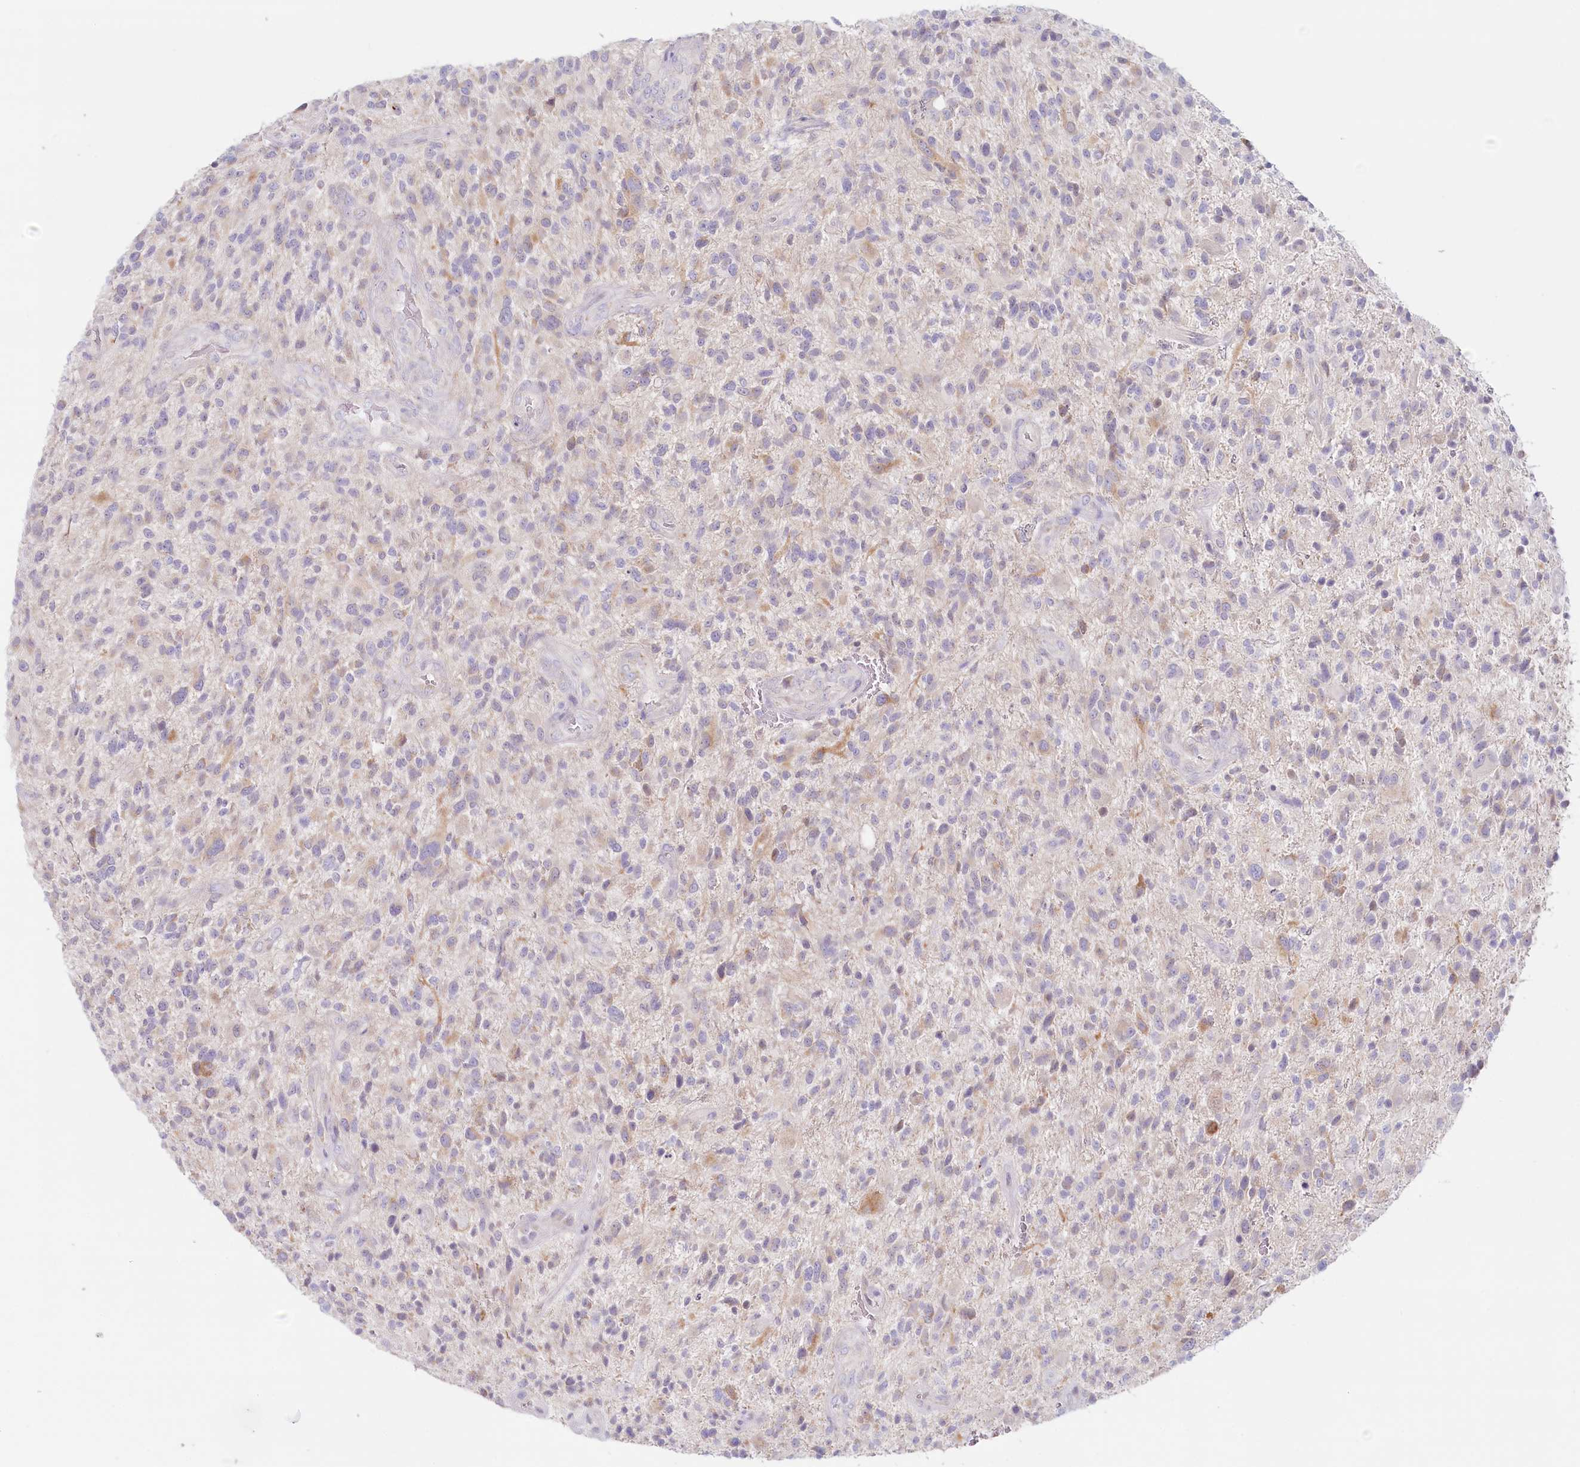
{"staining": {"intensity": "negative", "quantity": "none", "location": "none"}, "tissue": "glioma", "cell_type": "Tumor cells", "image_type": "cancer", "snomed": [{"axis": "morphology", "description": "Glioma, malignant, High grade"}, {"axis": "topography", "description": "Brain"}], "caption": "There is no significant positivity in tumor cells of malignant high-grade glioma.", "gene": "PSAPL1", "patient": {"sex": "male", "age": 47}}